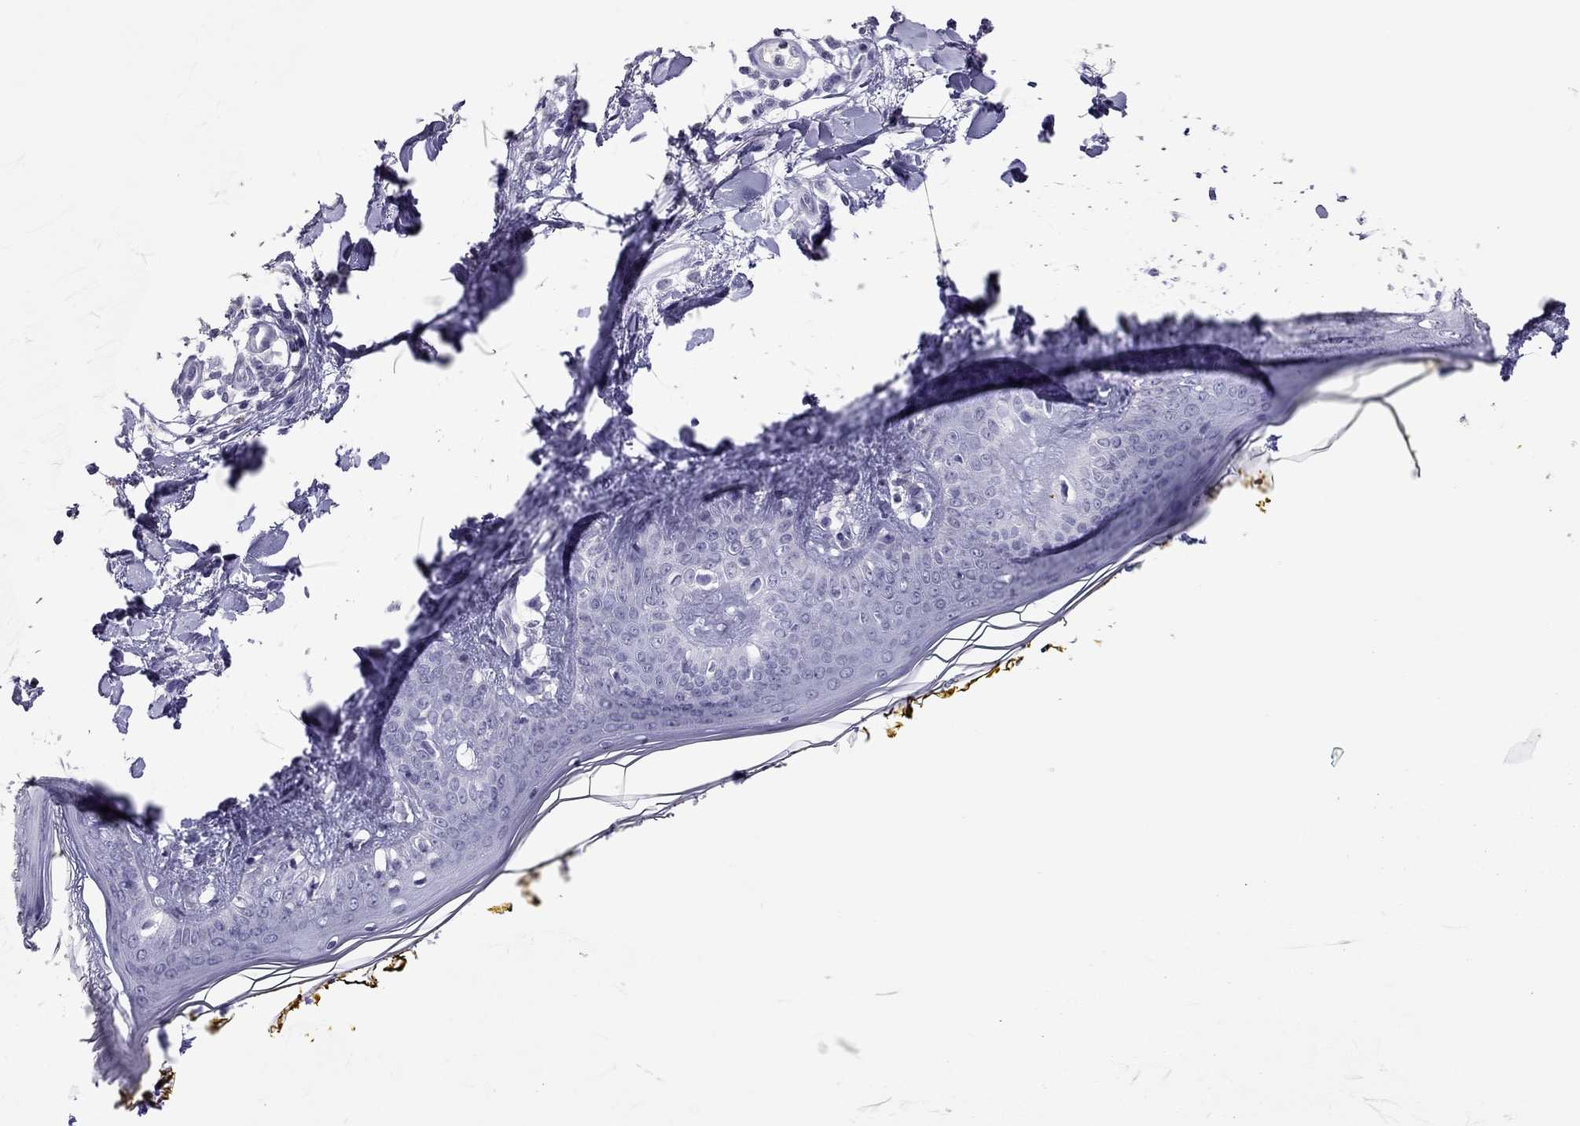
{"staining": {"intensity": "negative", "quantity": "none", "location": "none"}, "tissue": "skin", "cell_type": "Fibroblasts", "image_type": "normal", "snomed": [{"axis": "morphology", "description": "Normal tissue, NOS"}, {"axis": "topography", "description": "Skin"}], "caption": "This histopathology image is of normal skin stained with immunohistochemistry to label a protein in brown with the nuclei are counter-stained blue. There is no expression in fibroblasts.", "gene": "TSHB", "patient": {"sex": "female", "age": 34}}